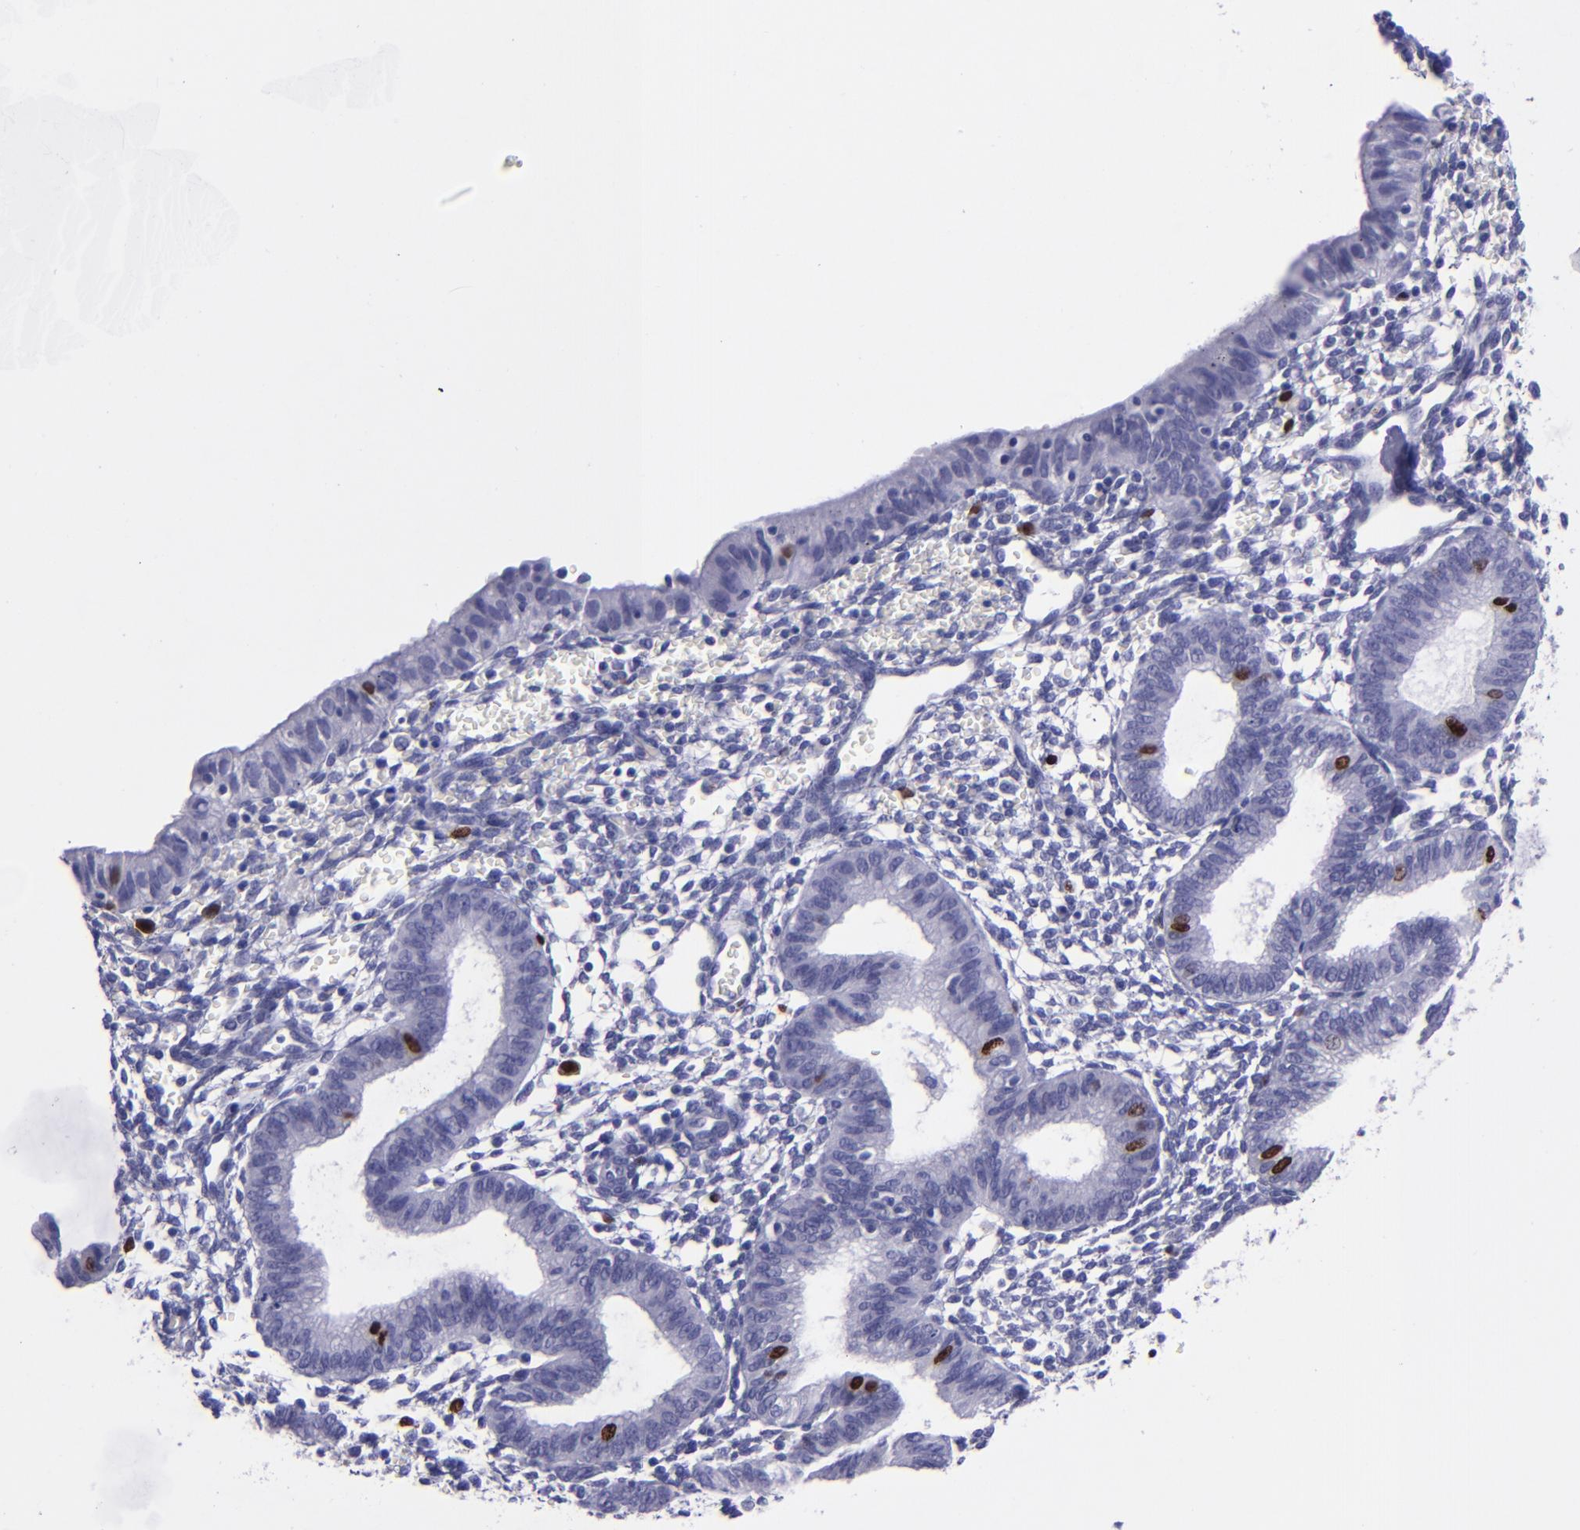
{"staining": {"intensity": "strong", "quantity": "<25%", "location": "nuclear"}, "tissue": "endometrium", "cell_type": "Cells in endometrial stroma", "image_type": "normal", "snomed": [{"axis": "morphology", "description": "Normal tissue, NOS"}, {"axis": "topography", "description": "Endometrium"}], "caption": "Immunohistochemical staining of benign human endometrium shows strong nuclear protein positivity in approximately <25% of cells in endometrial stroma.", "gene": "TOP2A", "patient": {"sex": "female", "age": 61}}